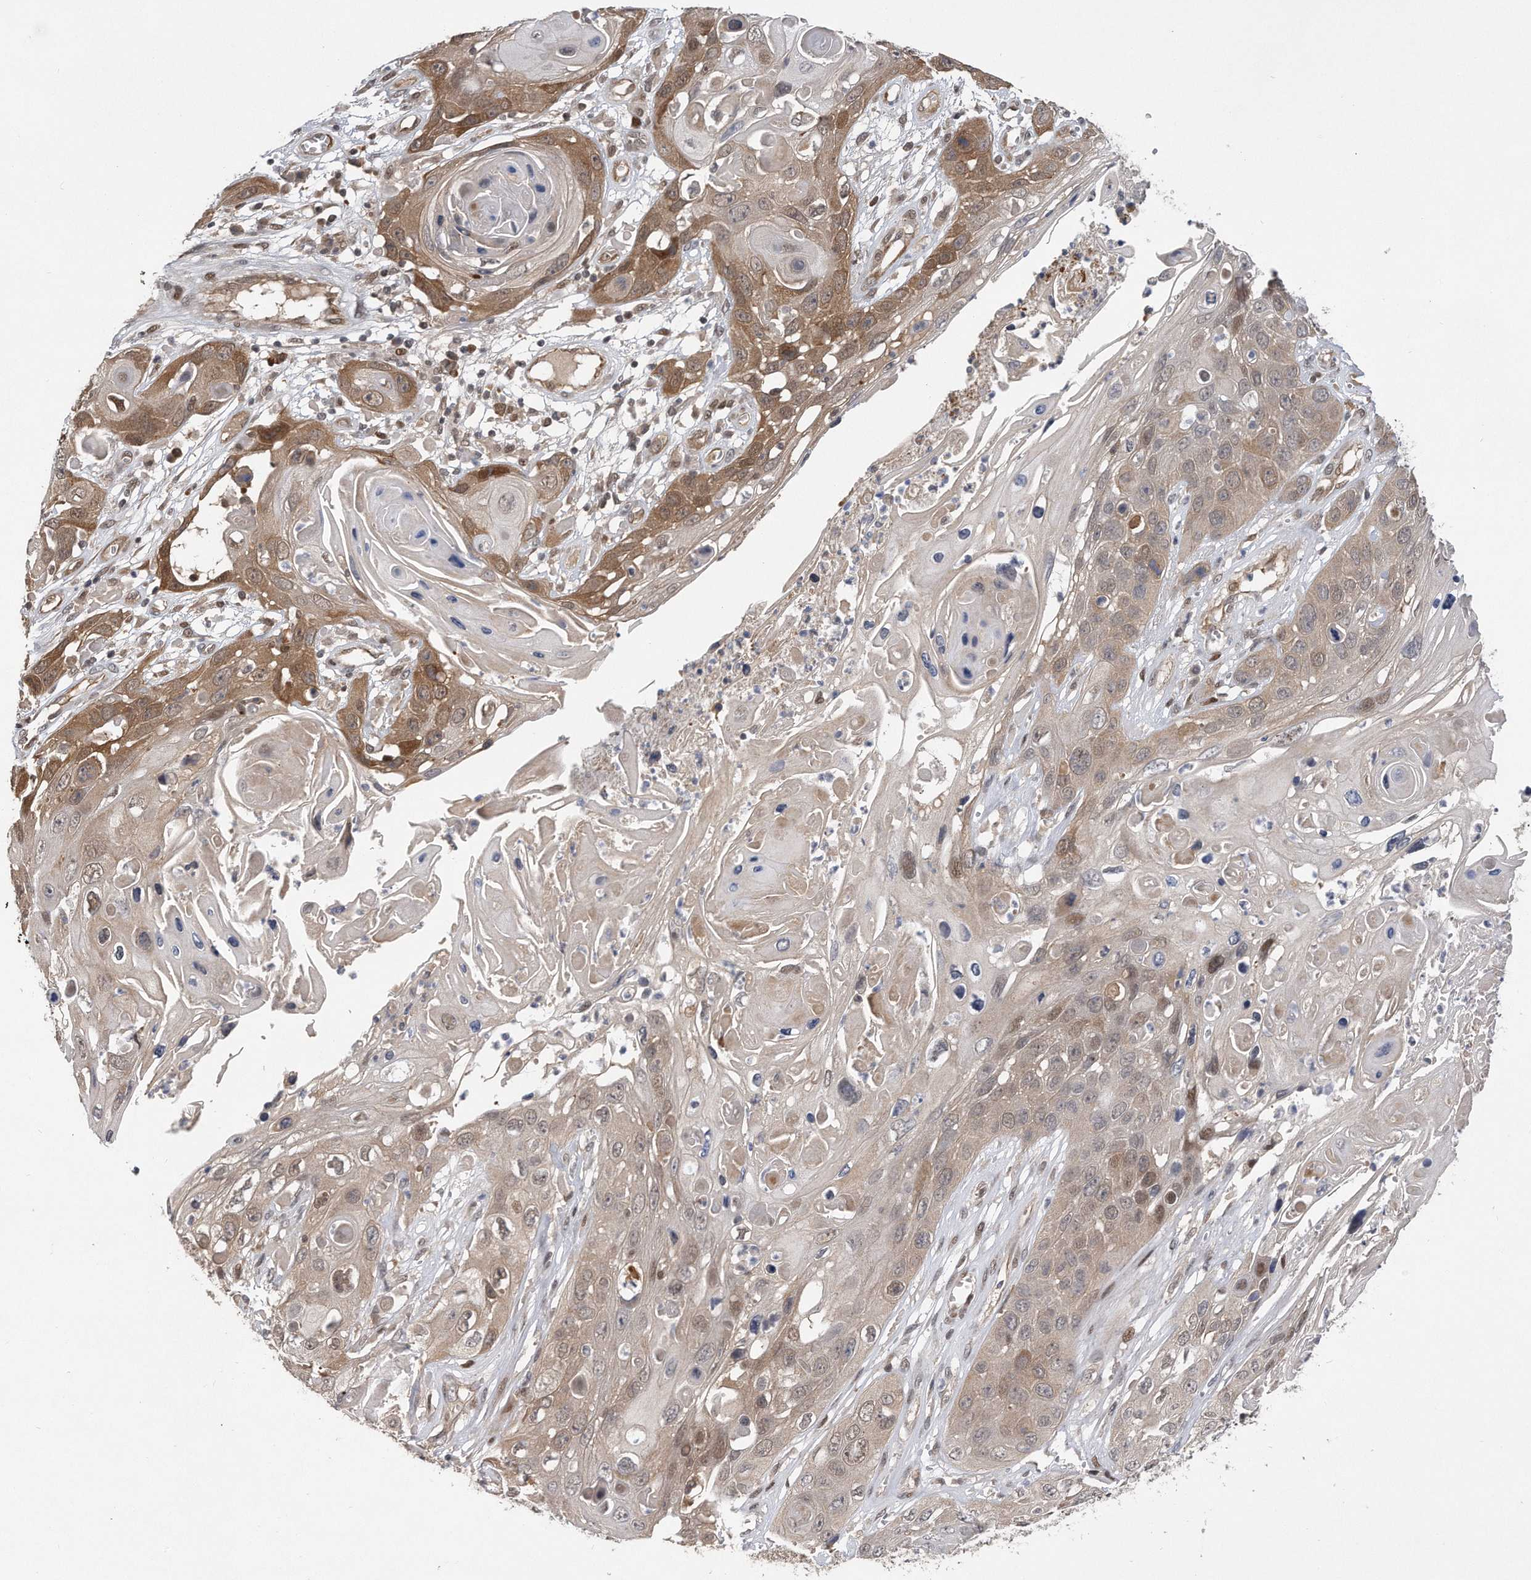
{"staining": {"intensity": "moderate", "quantity": "25%-75%", "location": "cytoplasmic/membranous"}, "tissue": "skin cancer", "cell_type": "Tumor cells", "image_type": "cancer", "snomed": [{"axis": "morphology", "description": "Squamous cell carcinoma, NOS"}, {"axis": "topography", "description": "Skin"}], "caption": "Immunohistochemistry photomicrograph of neoplastic tissue: human skin cancer (squamous cell carcinoma) stained using IHC demonstrates medium levels of moderate protein expression localized specifically in the cytoplasmic/membranous of tumor cells, appearing as a cytoplasmic/membranous brown color.", "gene": "RWDD2A", "patient": {"sex": "male", "age": 55}}